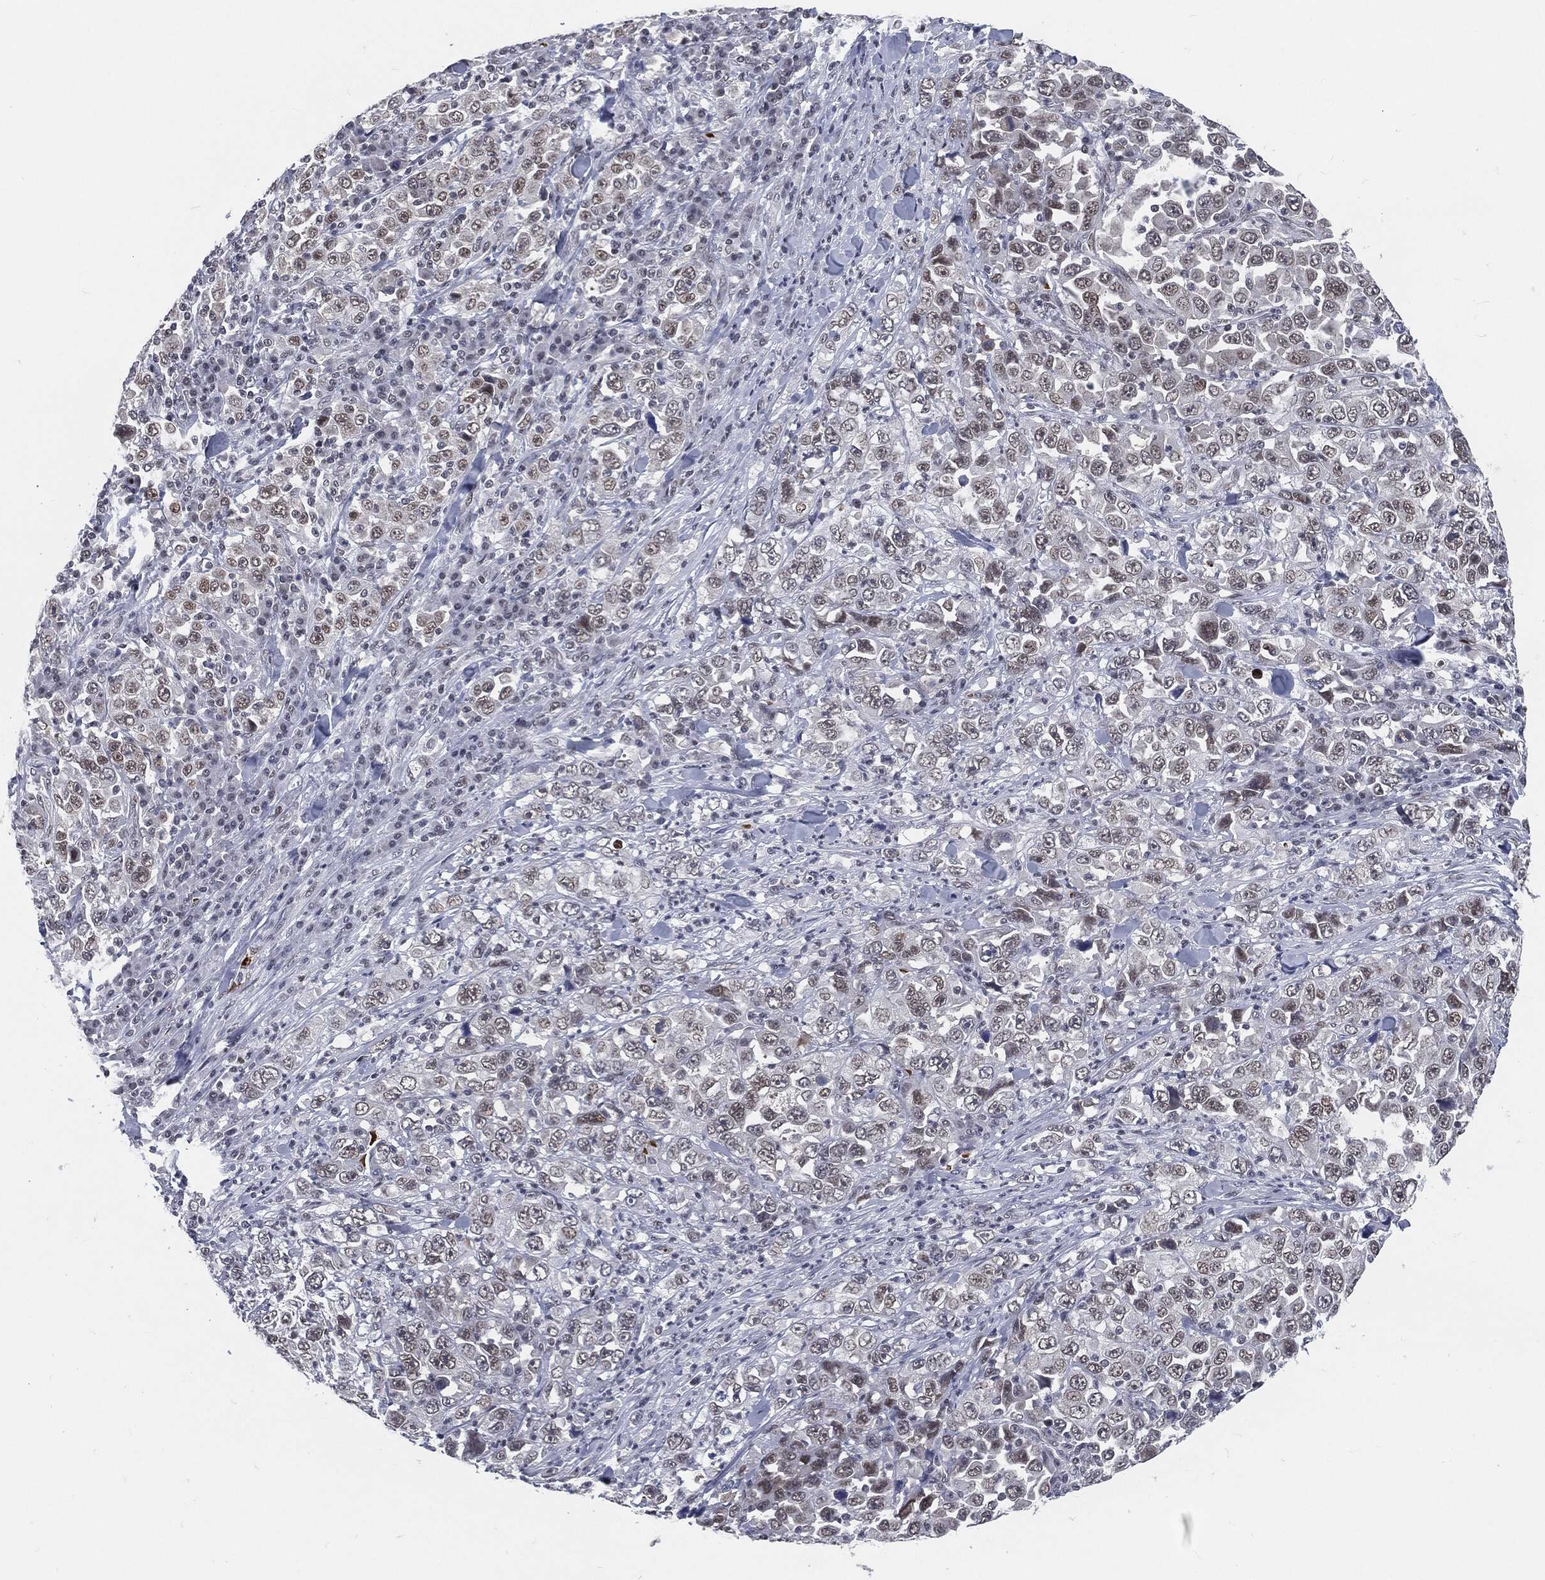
{"staining": {"intensity": "weak", "quantity": "25%-75%", "location": "nuclear"}, "tissue": "stomach cancer", "cell_type": "Tumor cells", "image_type": "cancer", "snomed": [{"axis": "morphology", "description": "Normal tissue, NOS"}, {"axis": "morphology", "description": "Adenocarcinoma, NOS"}, {"axis": "topography", "description": "Stomach, upper"}, {"axis": "topography", "description": "Stomach"}], "caption": "IHC (DAB) staining of human adenocarcinoma (stomach) displays weak nuclear protein positivity in approximately 25%-75% of tumor cells.", "gene": "ANXA1", "patient": {"sex": "male", "age": 59}}